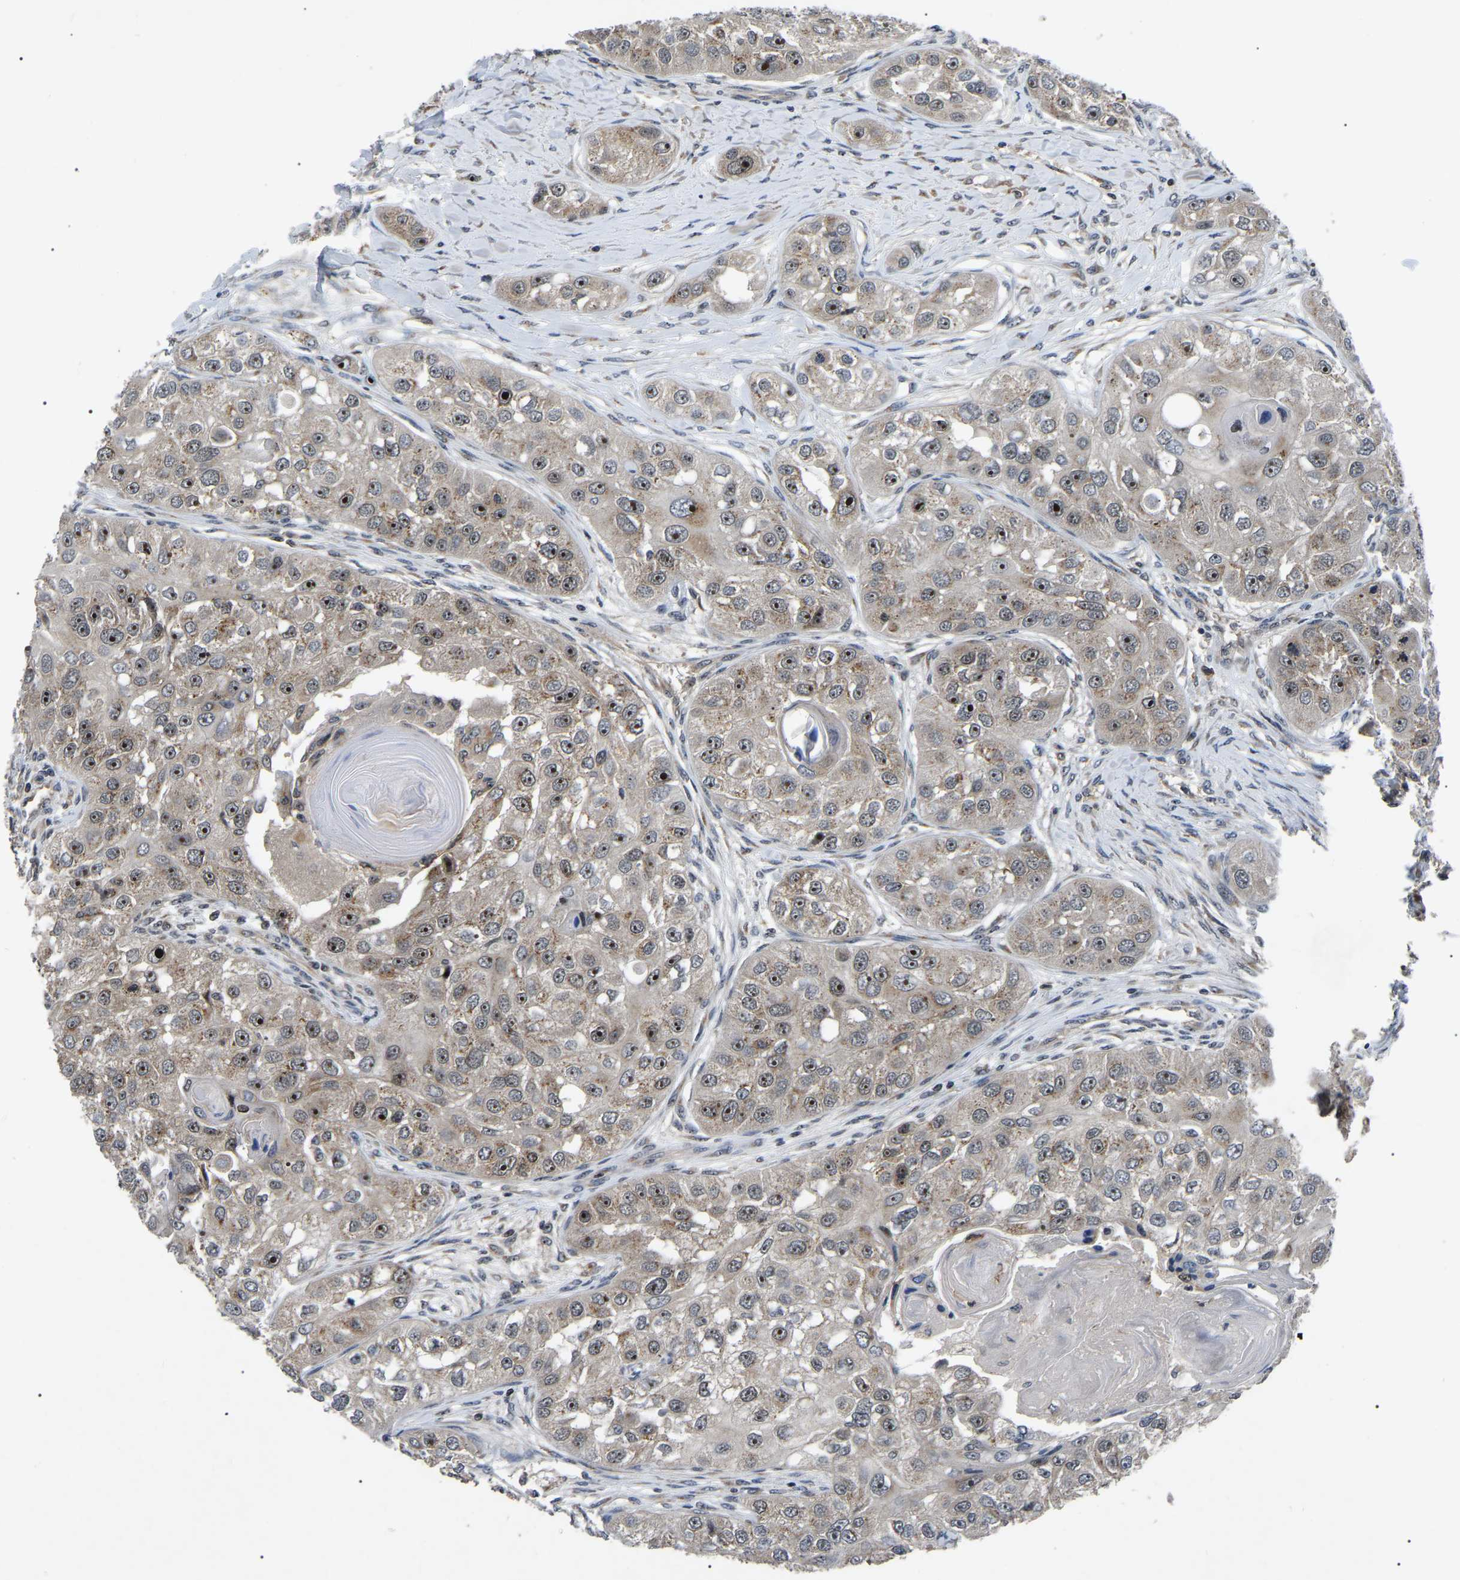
{"staining": {"intensity": "strong", "quantity": ">75%", "location": "cytoplasmic/membranous,nuclear"}, "tissue": "head and neck cancer", "cell_type": "Tumor cells", "image_type": "cancer", "snomed": [{"axis": "morphology", "description": "Normal tissue, NOS"}, {"axis": "morphology", "description": "Squamous cell carcinoma, NOS"}, {"axis": "topography", "description": "Skeletal muscle"}, {"axis": "topography", "description": "Head-Neck"}], "caption": "Head and neck cancer stained with a brown dye exhibits strong cytoplasmic/membranous and nuclear positive positivity in approximately >75% of tumor cells.", "gene": "RBM28", "patient": {"sex": "male", "age": 51}}